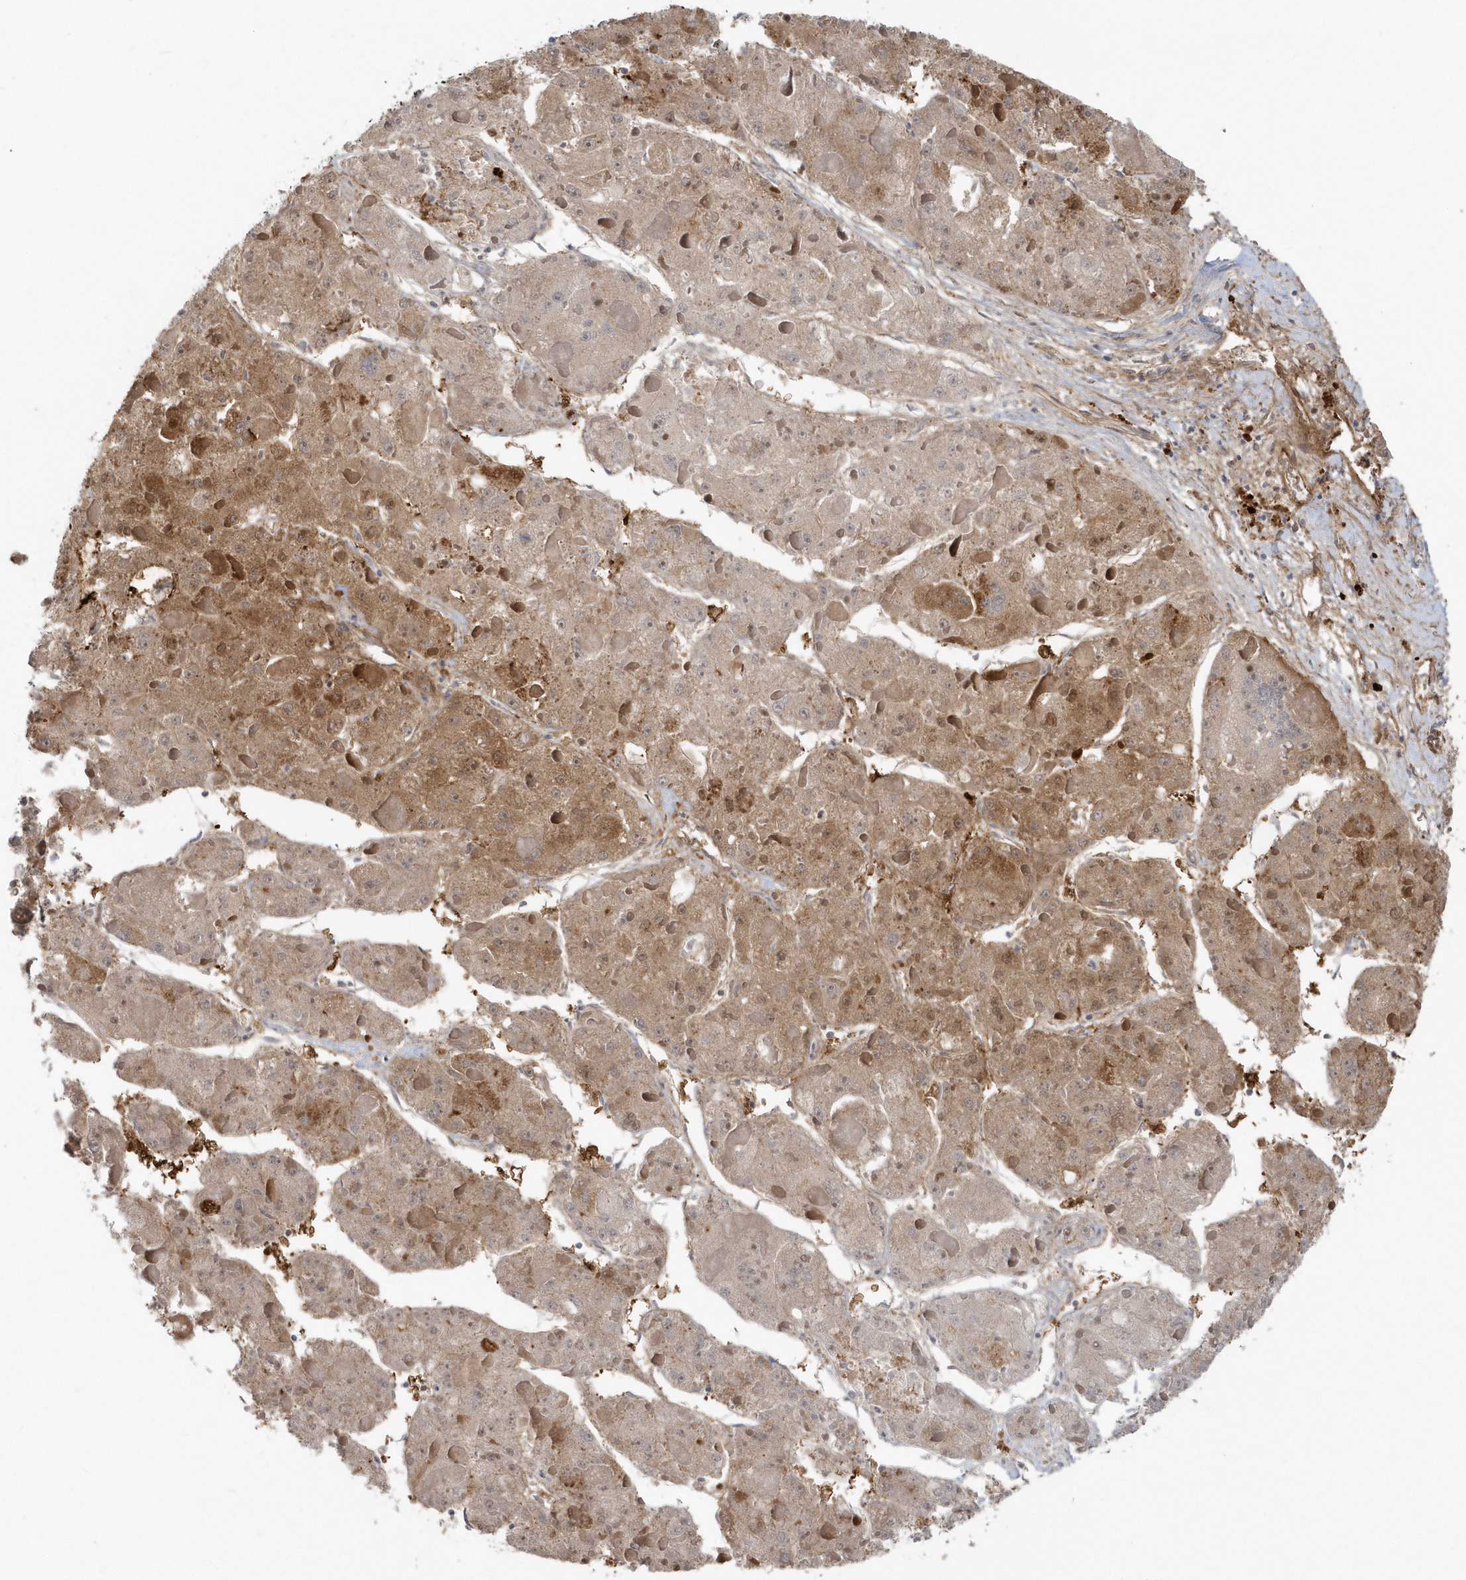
{"staining": {"intensity": "moderate", "quantity": "<25%", "location": "cytoplasmic/membranous"}, "tissue": "liver cancer", "cell_type": "Tumor cells", "image_type": "cancer", "snomed": [{"axis": "morphology", "description": "Carcinoma, Hepatocellular, NOS"}, {"axis": "topography", "description": "Liver"}], "caption": "A micrograph of human hepatocellular carcinoma (liver) stained for a protein reveals moderate cytoplasmic/membranous brown staining in tumor cells. (Stains: DAB (3,3'-diaminobenzidine) in brown, nuclei in blue, Microscopy: brightfield microscopy at high magnification).", "gene": "ACTR1A", "patient": {"sex": "female", "age": 73}}